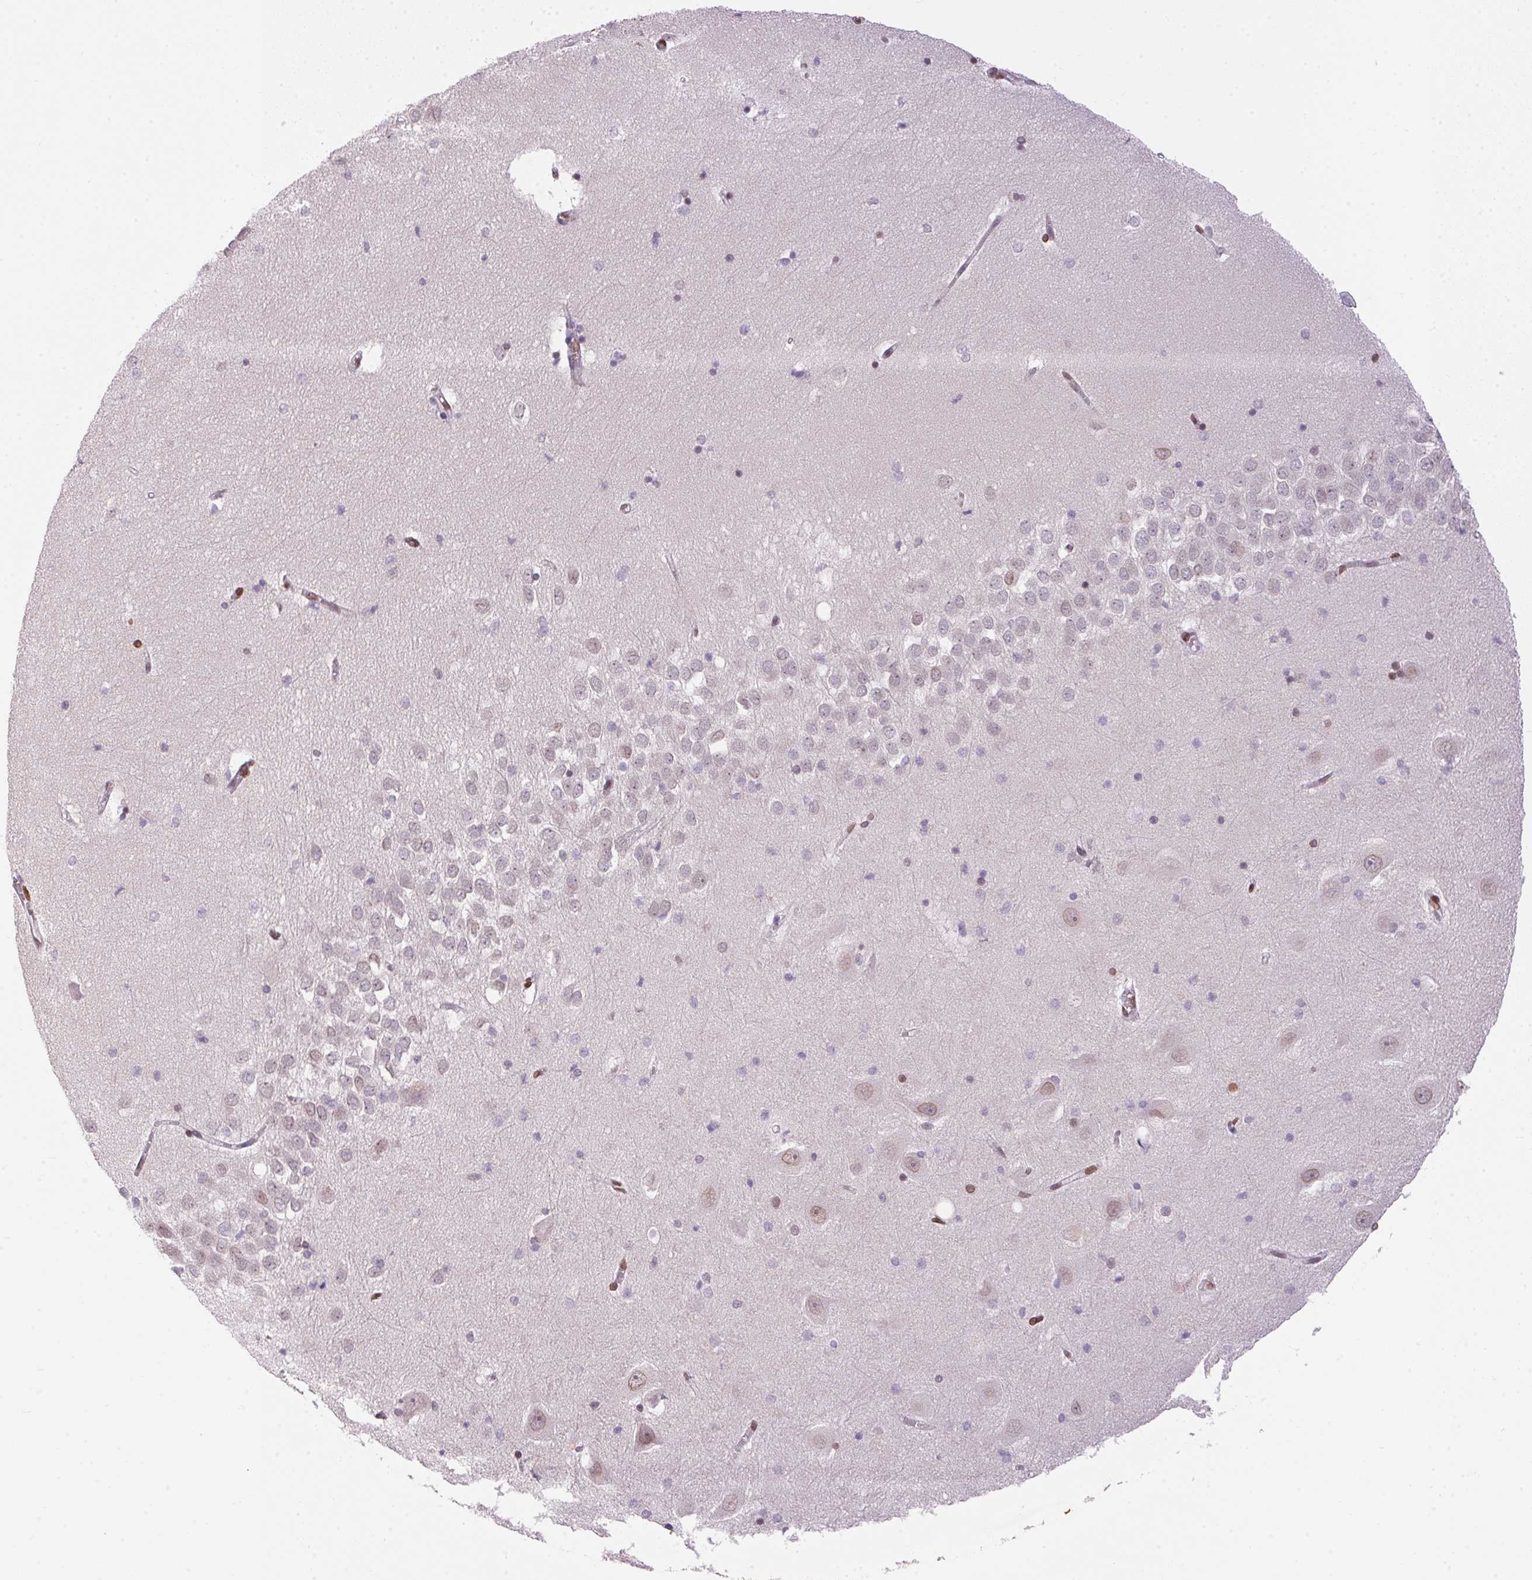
{"staining": {"intensity": "moderate", "quantity": "25%-75%", "location": "cytoplasmic/membranous,nuclear"}, "tissue": "hippocampus", "cell_type": "Glial cells", "image_type": "normal", "snomed": [{"axis": "morphology", "description": "Normal tissue, NOS"}, {"axis": "topography", "description": "Hippocampus"}], "caption": "A micrograph of human hippocampus stained for a protein displays moderate cytoplasmic/membranous,nuclear brown staining in glial cells. Nuclei are stained in blue.", "gene": "TMEM175", "patient": {"sex": "male", "age": 58}}